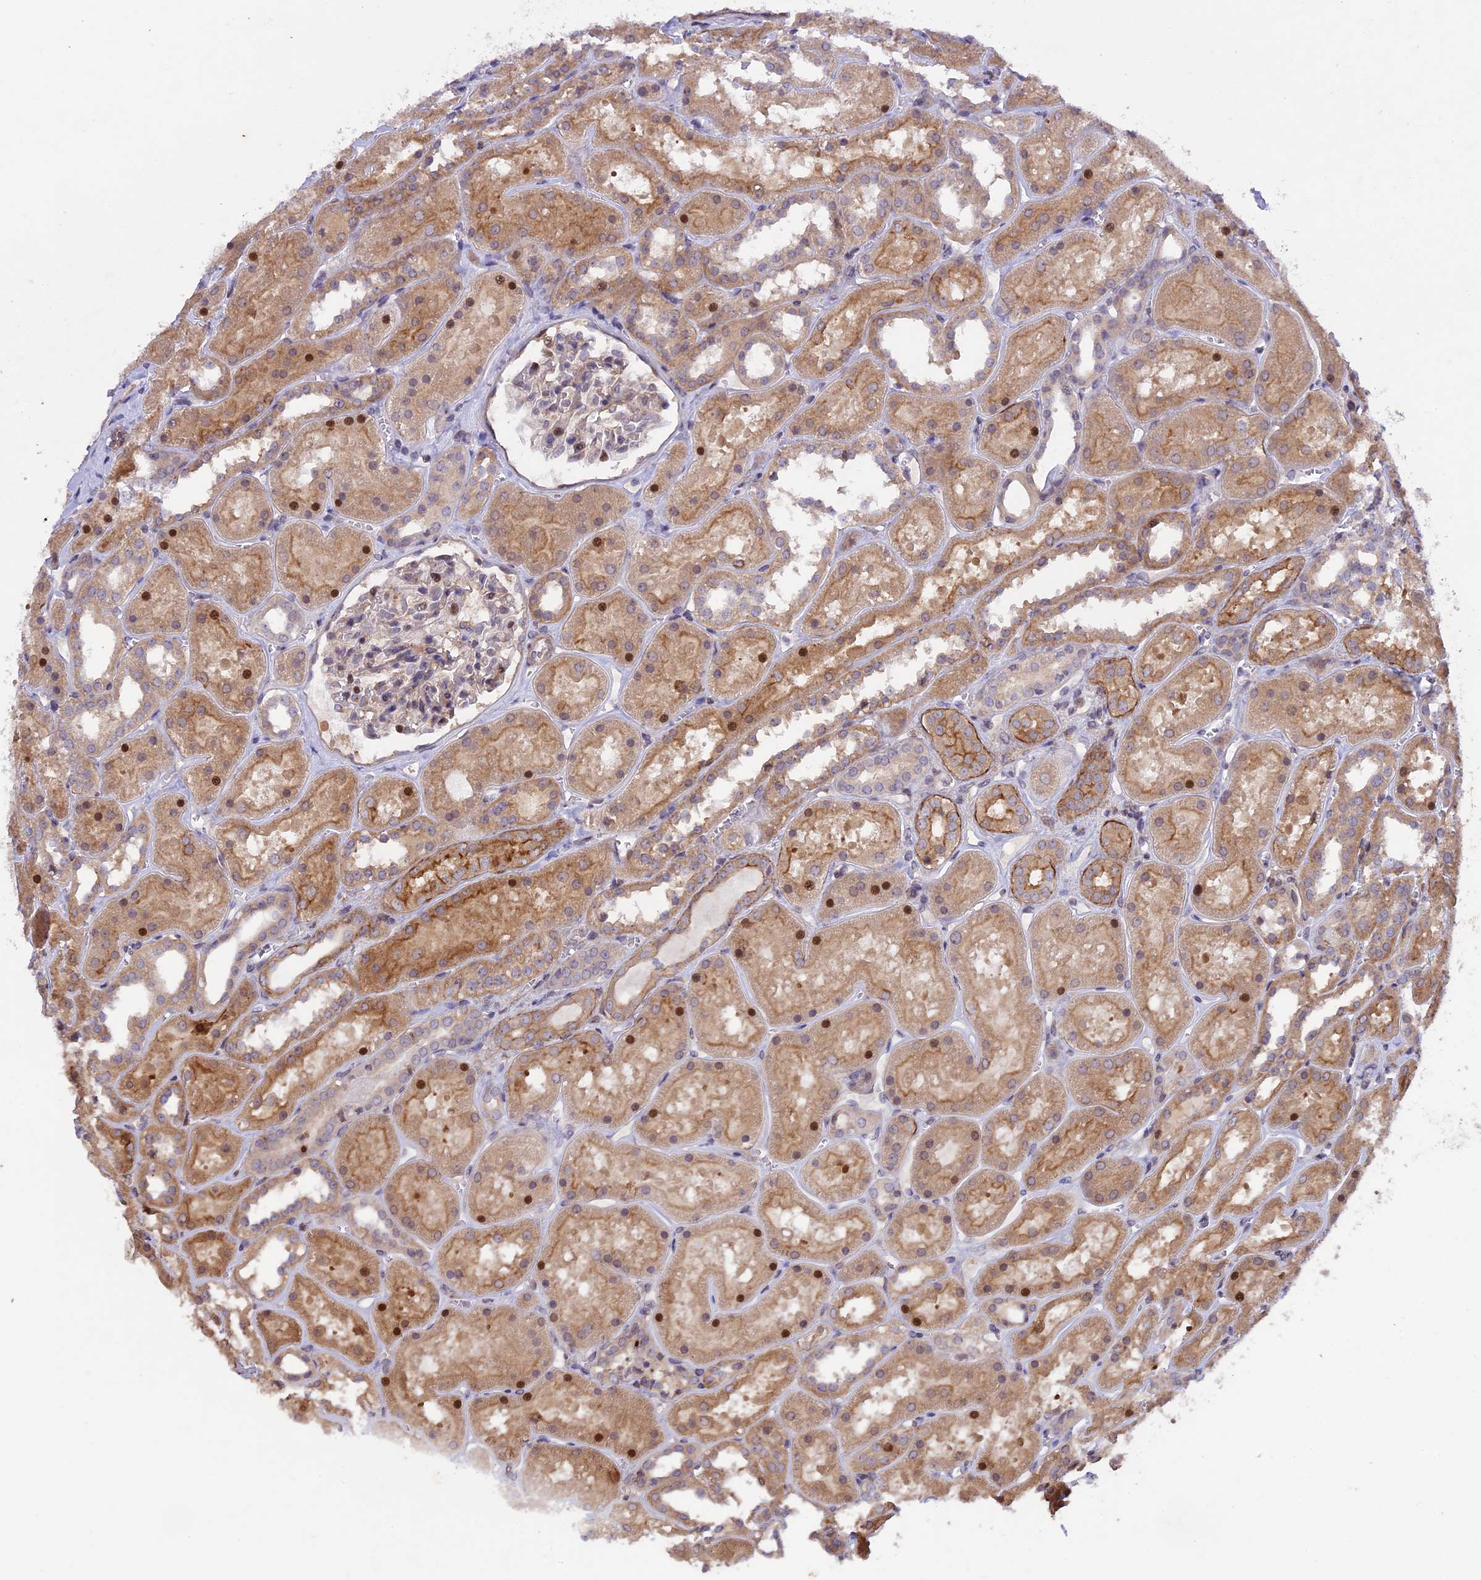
{"staining": {"intensity": "moderate", "quantity": "<25%", "location": "nuclear"}, "tissue": "kidney", "cell_type": "Cells in glomeruli", "image_type": "normal", "snomed": [{"axis": "morphology", "description": "Normal tissue, NOS"}, {"axis": "topography", "description": "Kidney"}], "caption": "Immunohistochemical staining of normal human kidney reveals <25% levels of moderate nuclear protein positivity in approximately <25% of cells in glomeruli. (DAB = brown stain, brightfield microscopy at high magnification).", "gene": "MAN2C1", "patient": {"sex": "female", "age": 41}}